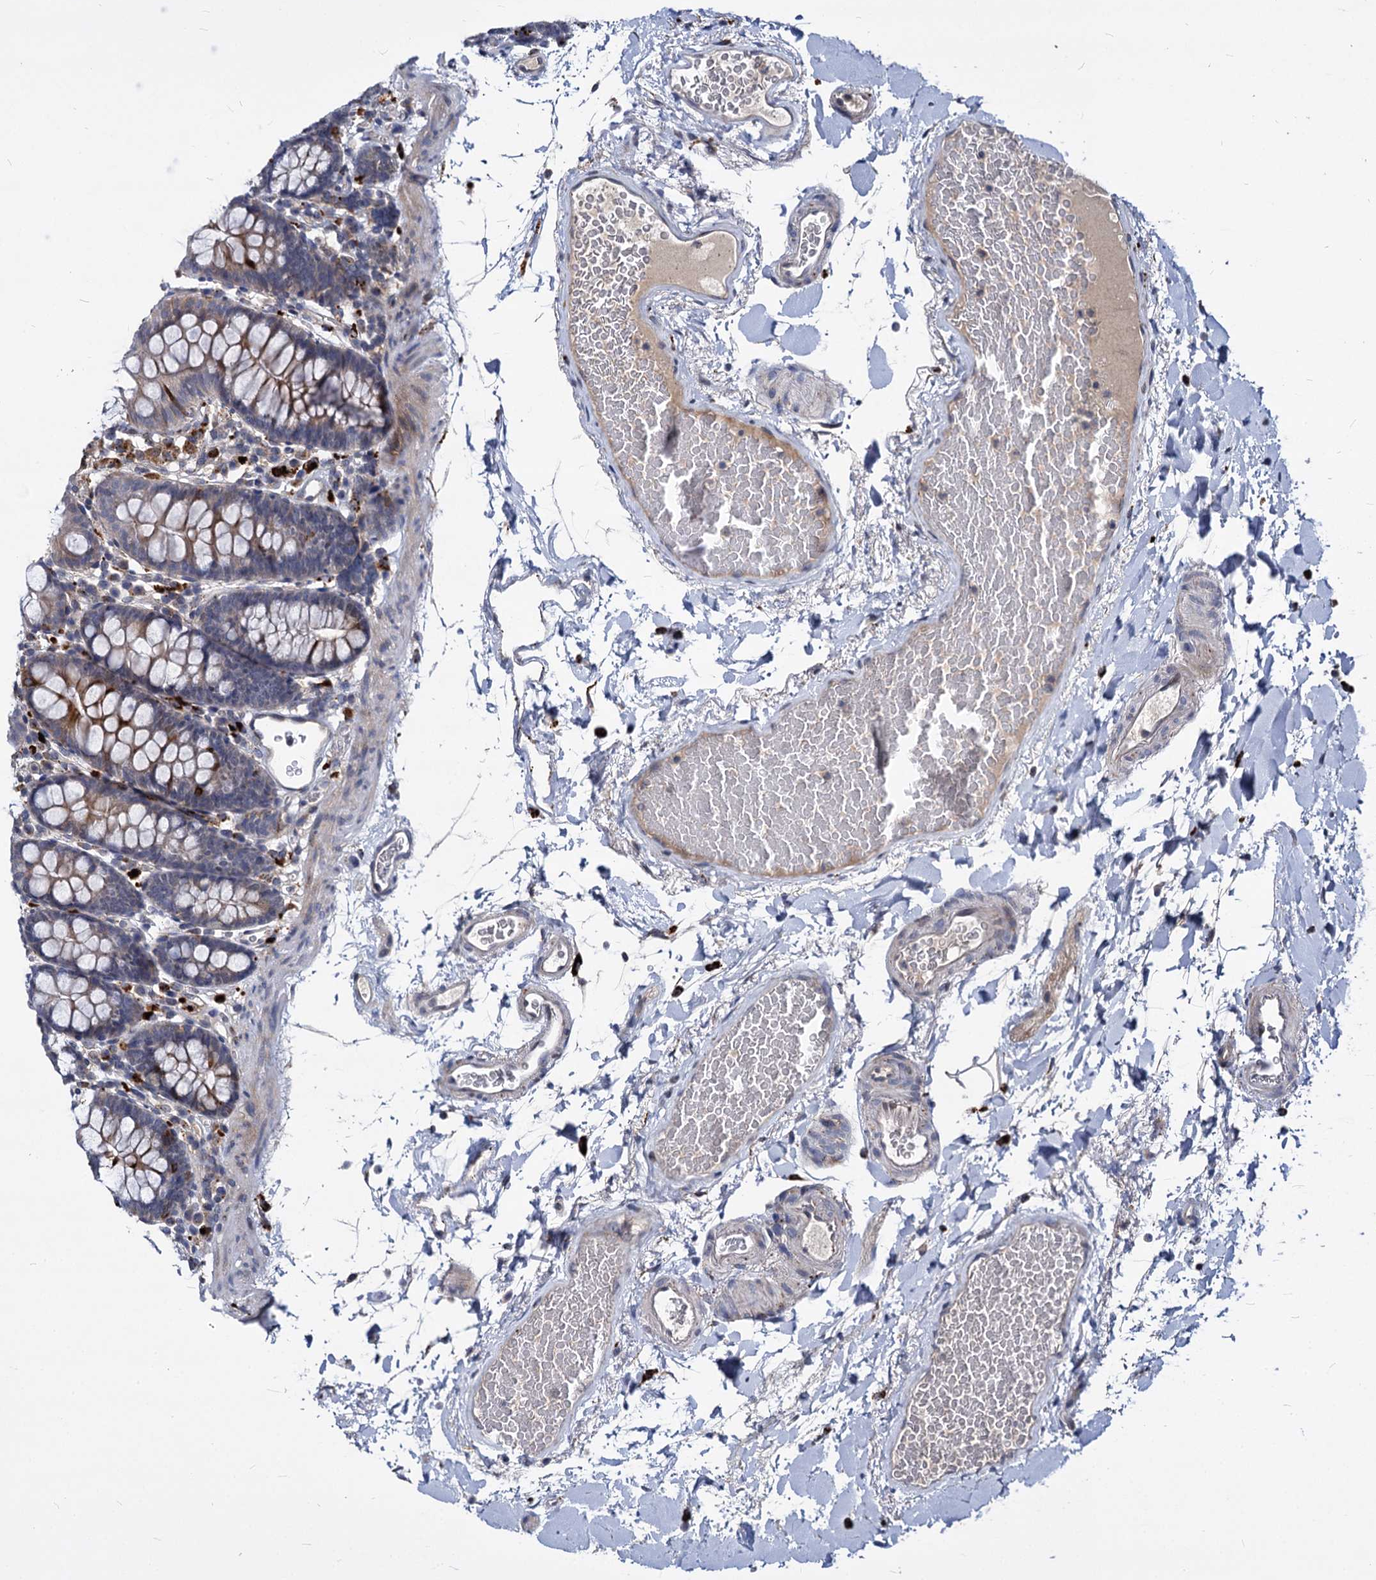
{"staining": {"intensity": "weak", "quantity": "25%-75%", "location": "cytoplasmic/membranous"}, "tissue": "colon", "cell_type": "Endothelial cells", "image_type": "normal", "snomed": [{"axis": "morphology", "description": "Normal tissue, NOS"}, {"axis": "topography", "description": "Colon"}], "caption": "A low amount of weak cytoplasmic/membranous staining is appreciated in about 25%-75% of endothelial cells in normal colon. The staining is performed using DAB brown chromogen to label protein expression. The nuclei are counter-stained blue using hematoxylin.", "gene": "C11orf86", "patient": {"sex": "male", "age": 75}}